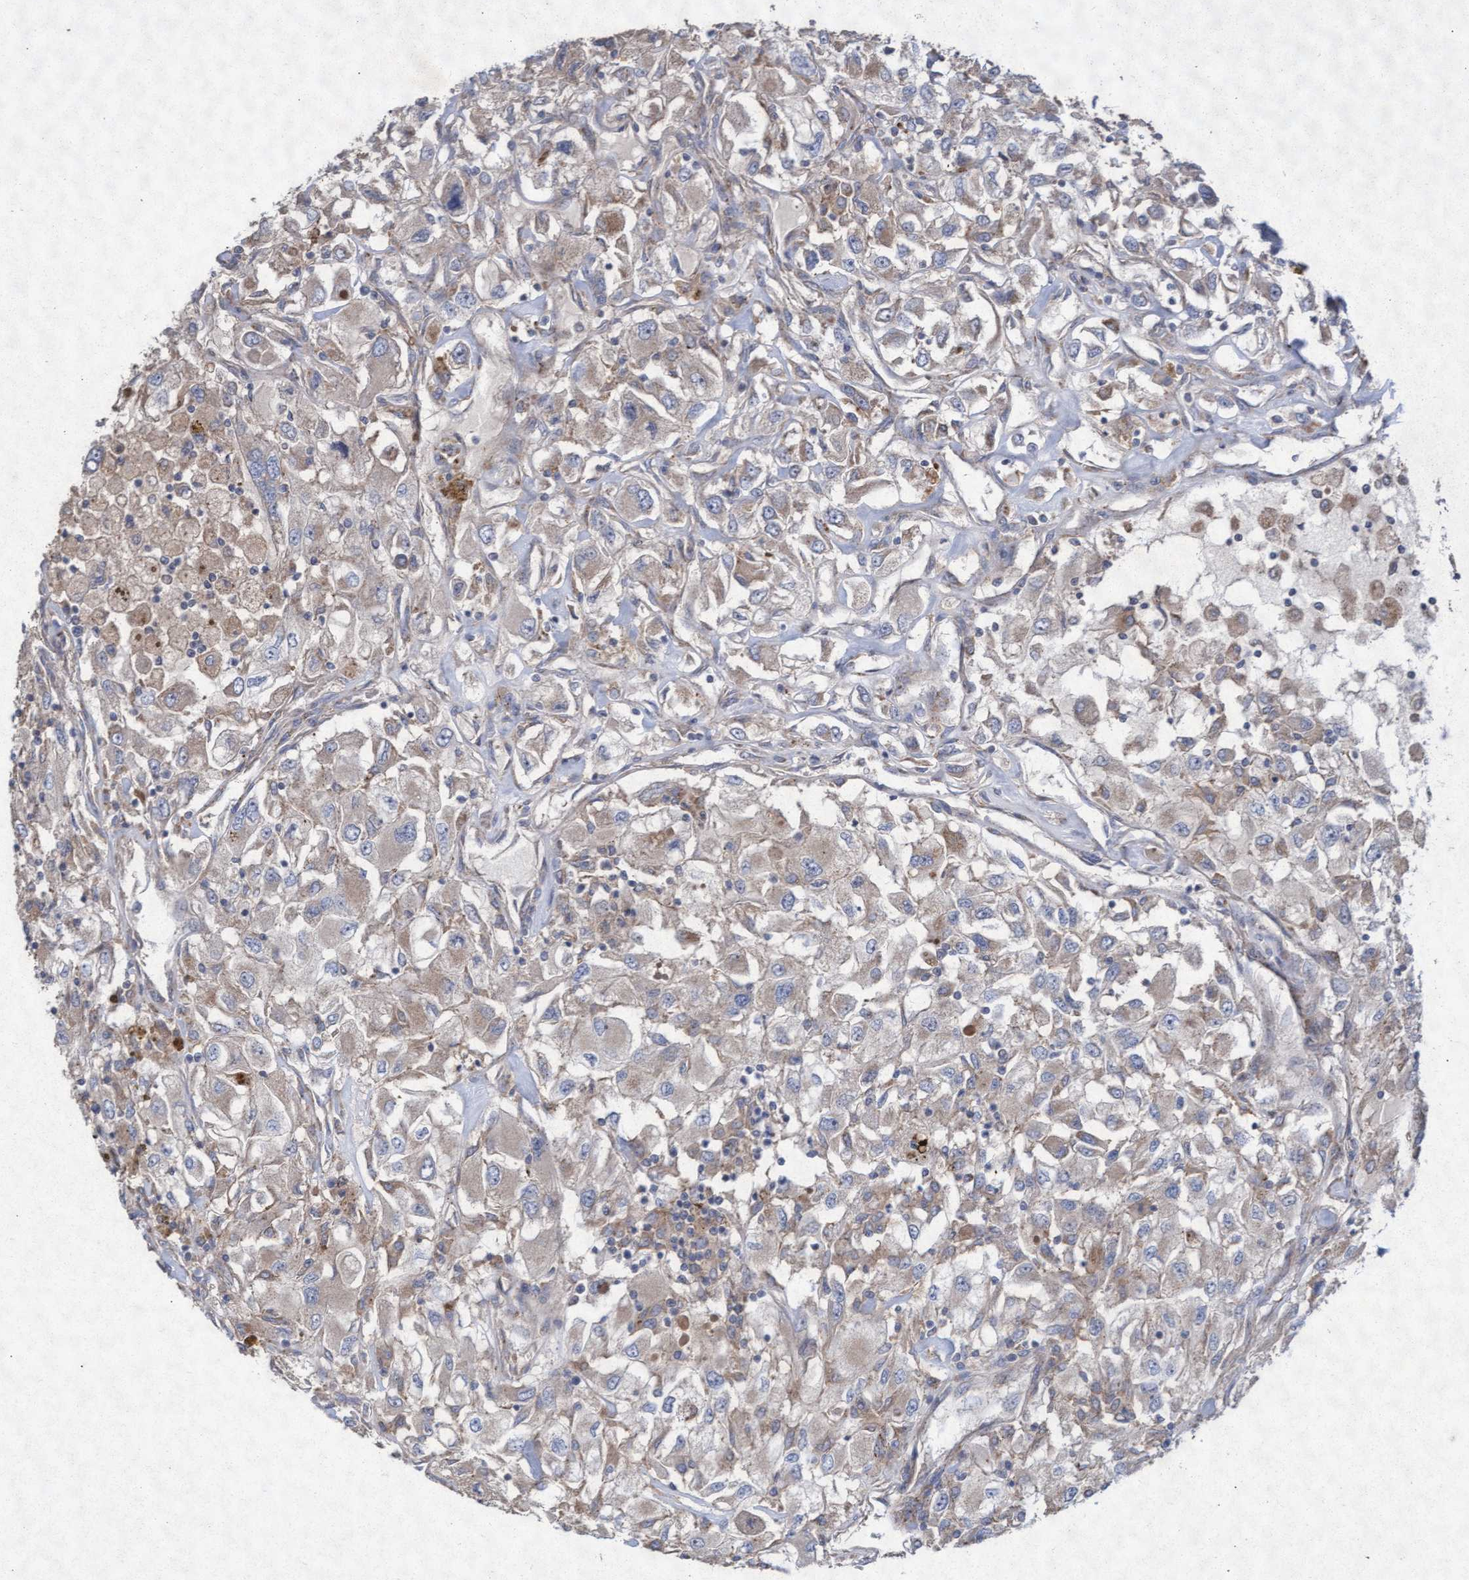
{"staining": {"intensity": "weak", "quantity": "25%-75%", "location": "cytoplasmic/membranous"}, "tissue": "renal cancer", "cell_type": "Tumor cells", "image_type": "cancer", "snomed": [{"axis": "morphology", "description": "Adenocarcinoma, NOS"}, {"axis": "topography", "description": "Kidney"}], "caption": "Immunohistochemistry (IHC) (DAB (3,3'-diaminobenzidine)) staining of renal cancer reveals weak cytoplasmic/membranous protein expression in about 25%-75% of tumor cells.", "gene": "ABCF2", "patient": {"sex": "female", "age": 52}}